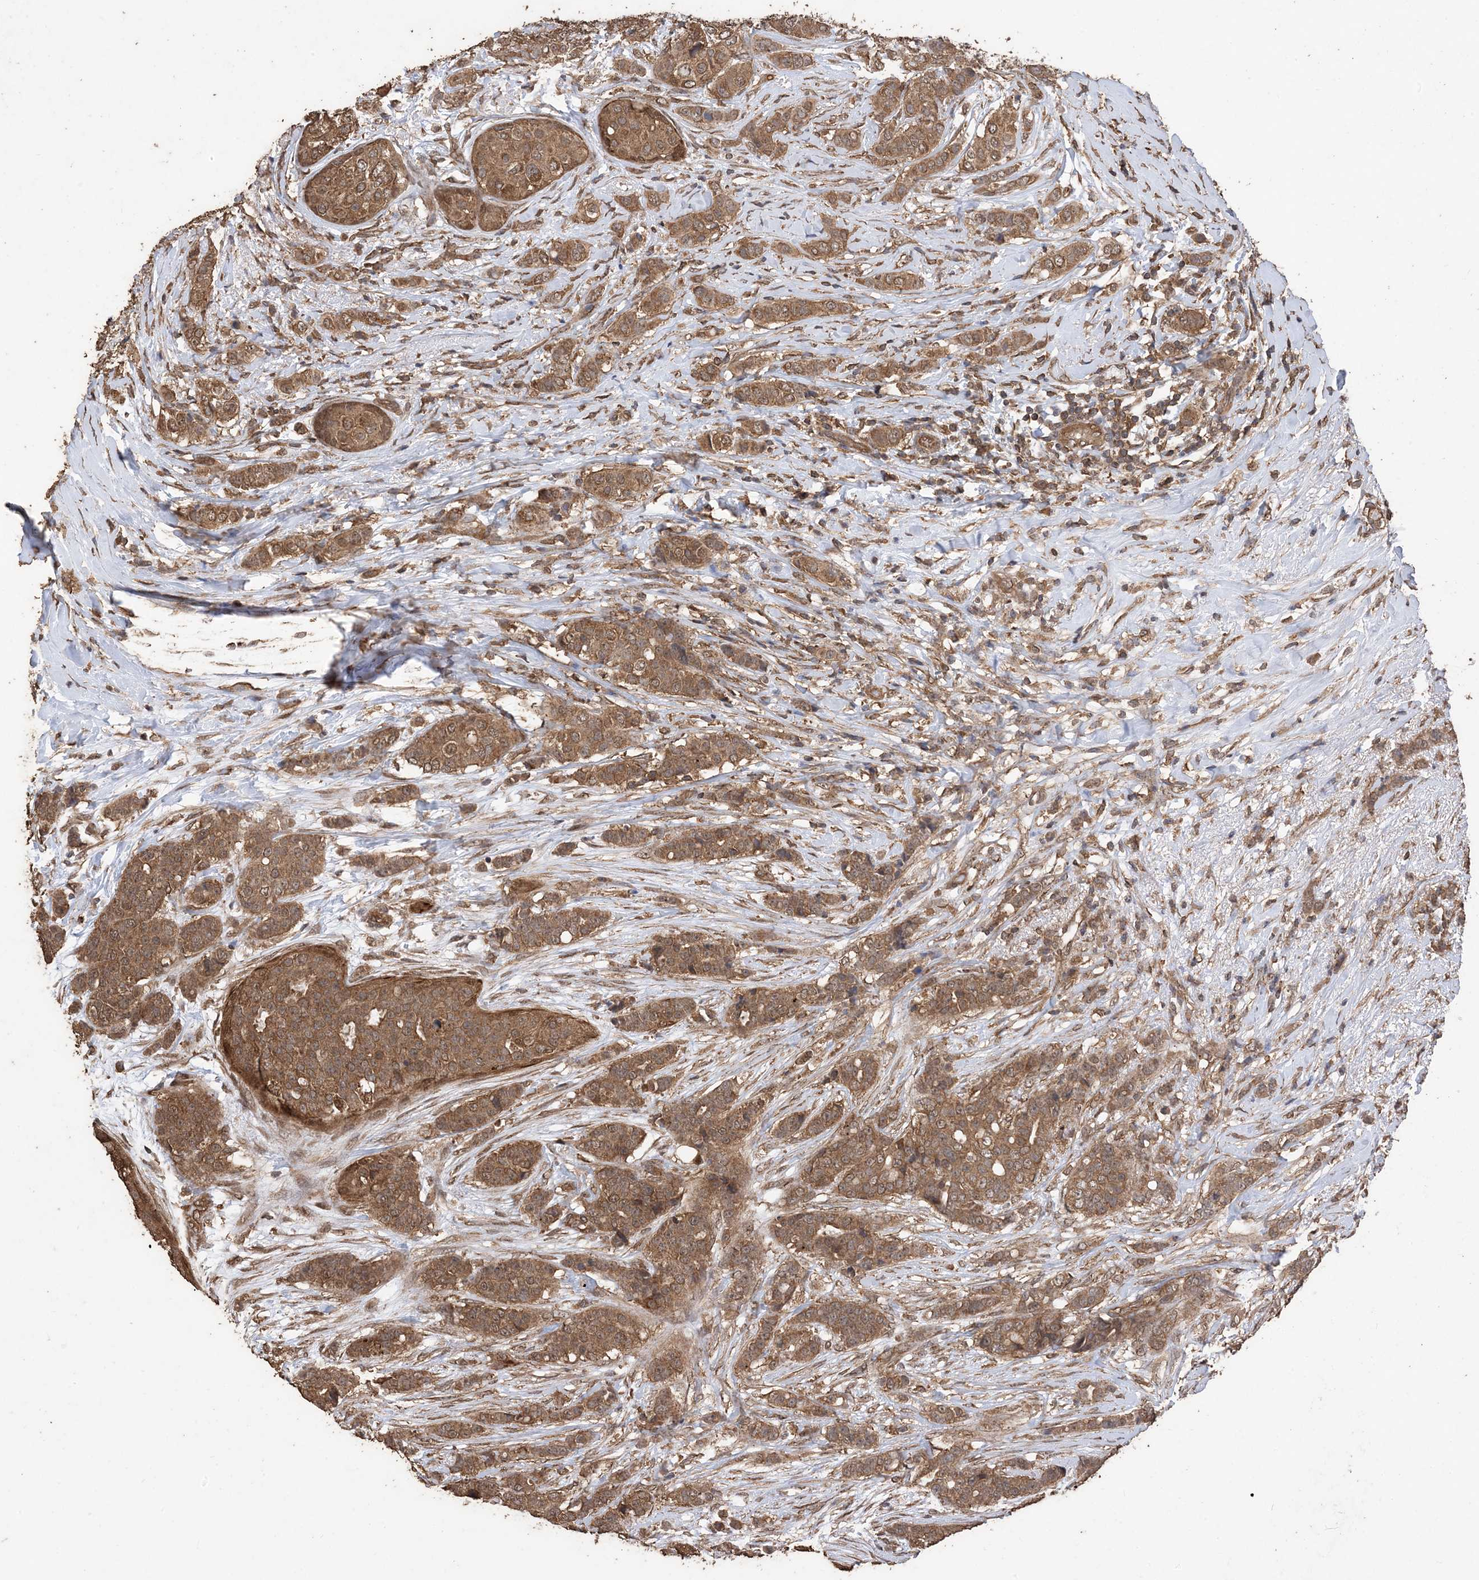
{"staining": {"intensity": "moderate", "quantity": ">75%", "location": "cytoplasmic/membranous"}, "tissue": "breast cancer", "cell_type": "Tumor cells", "image_type": "cancer", "snomed": [{"axis": "morphology", "description": "Lobular carcinoma"}, {"axis": "topography", "description": "Breast"}], "caption": "Human lobular carcinoma (breast) stained with a protein marker demonstrates moderate staining in tumor cells.", "gene": "ZKSCAN5", "patient": {"sex": "female", "age": 51}}